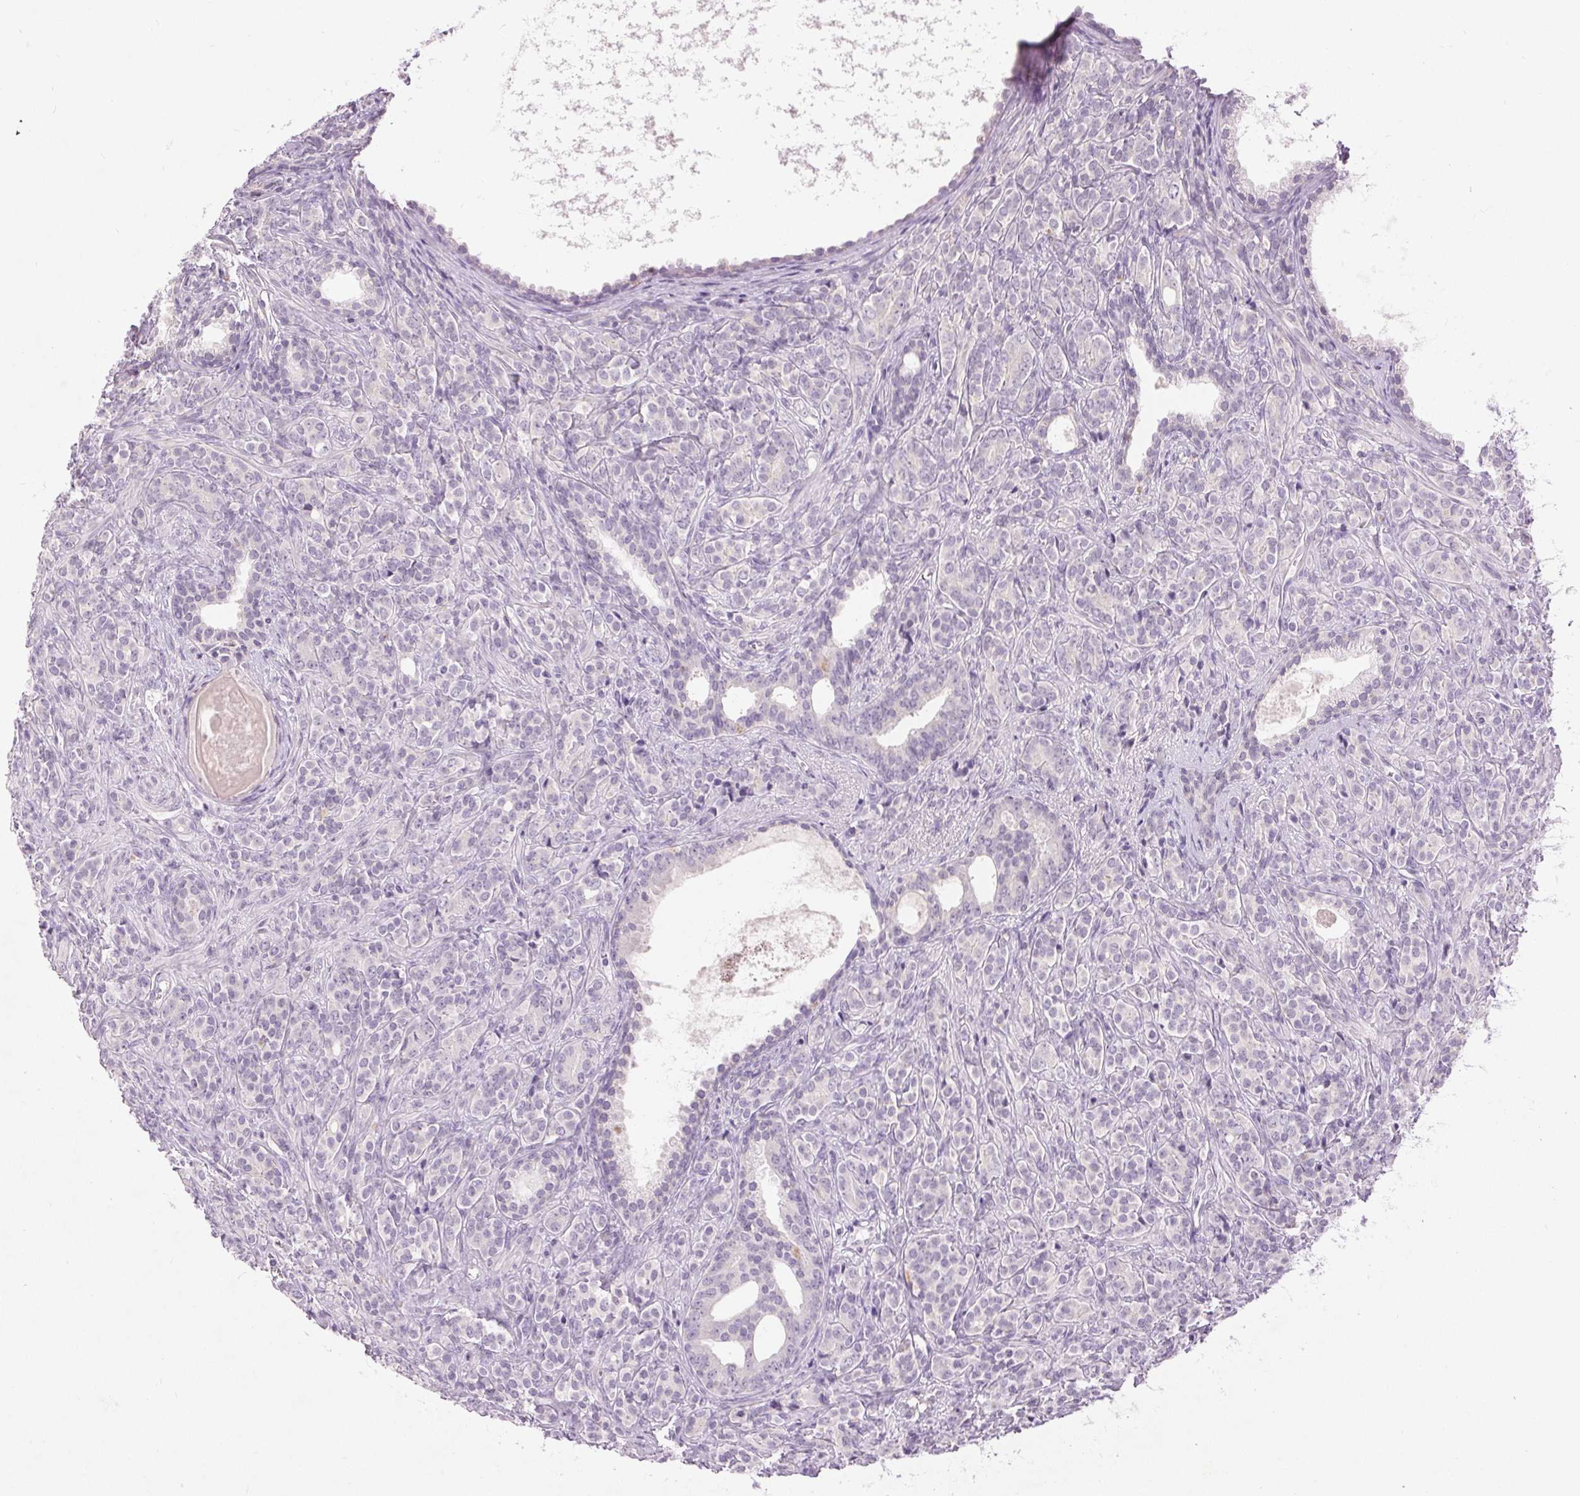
{"staining": {"intensity": "negative", "quantity": "none", "location": "none"}, "tissue": "prostate cancer", "cell_type": "Tumor cells", "image_type": "cancer", "snomed": [{"axis": "morphology", "description": "Adenocarcinoma, High grade"}, {"axis": "topography", "description": "Prostate"}], "caption": "This micrograph is of prostate high-grade adenocarcinoma stained with immunohistochemistry to label a protein in brown with the nuclei are counter-stained blue. There is no expression in tumor cells.", "gene": "DSG3", "patient": {"sex": "male", "age": 84}}